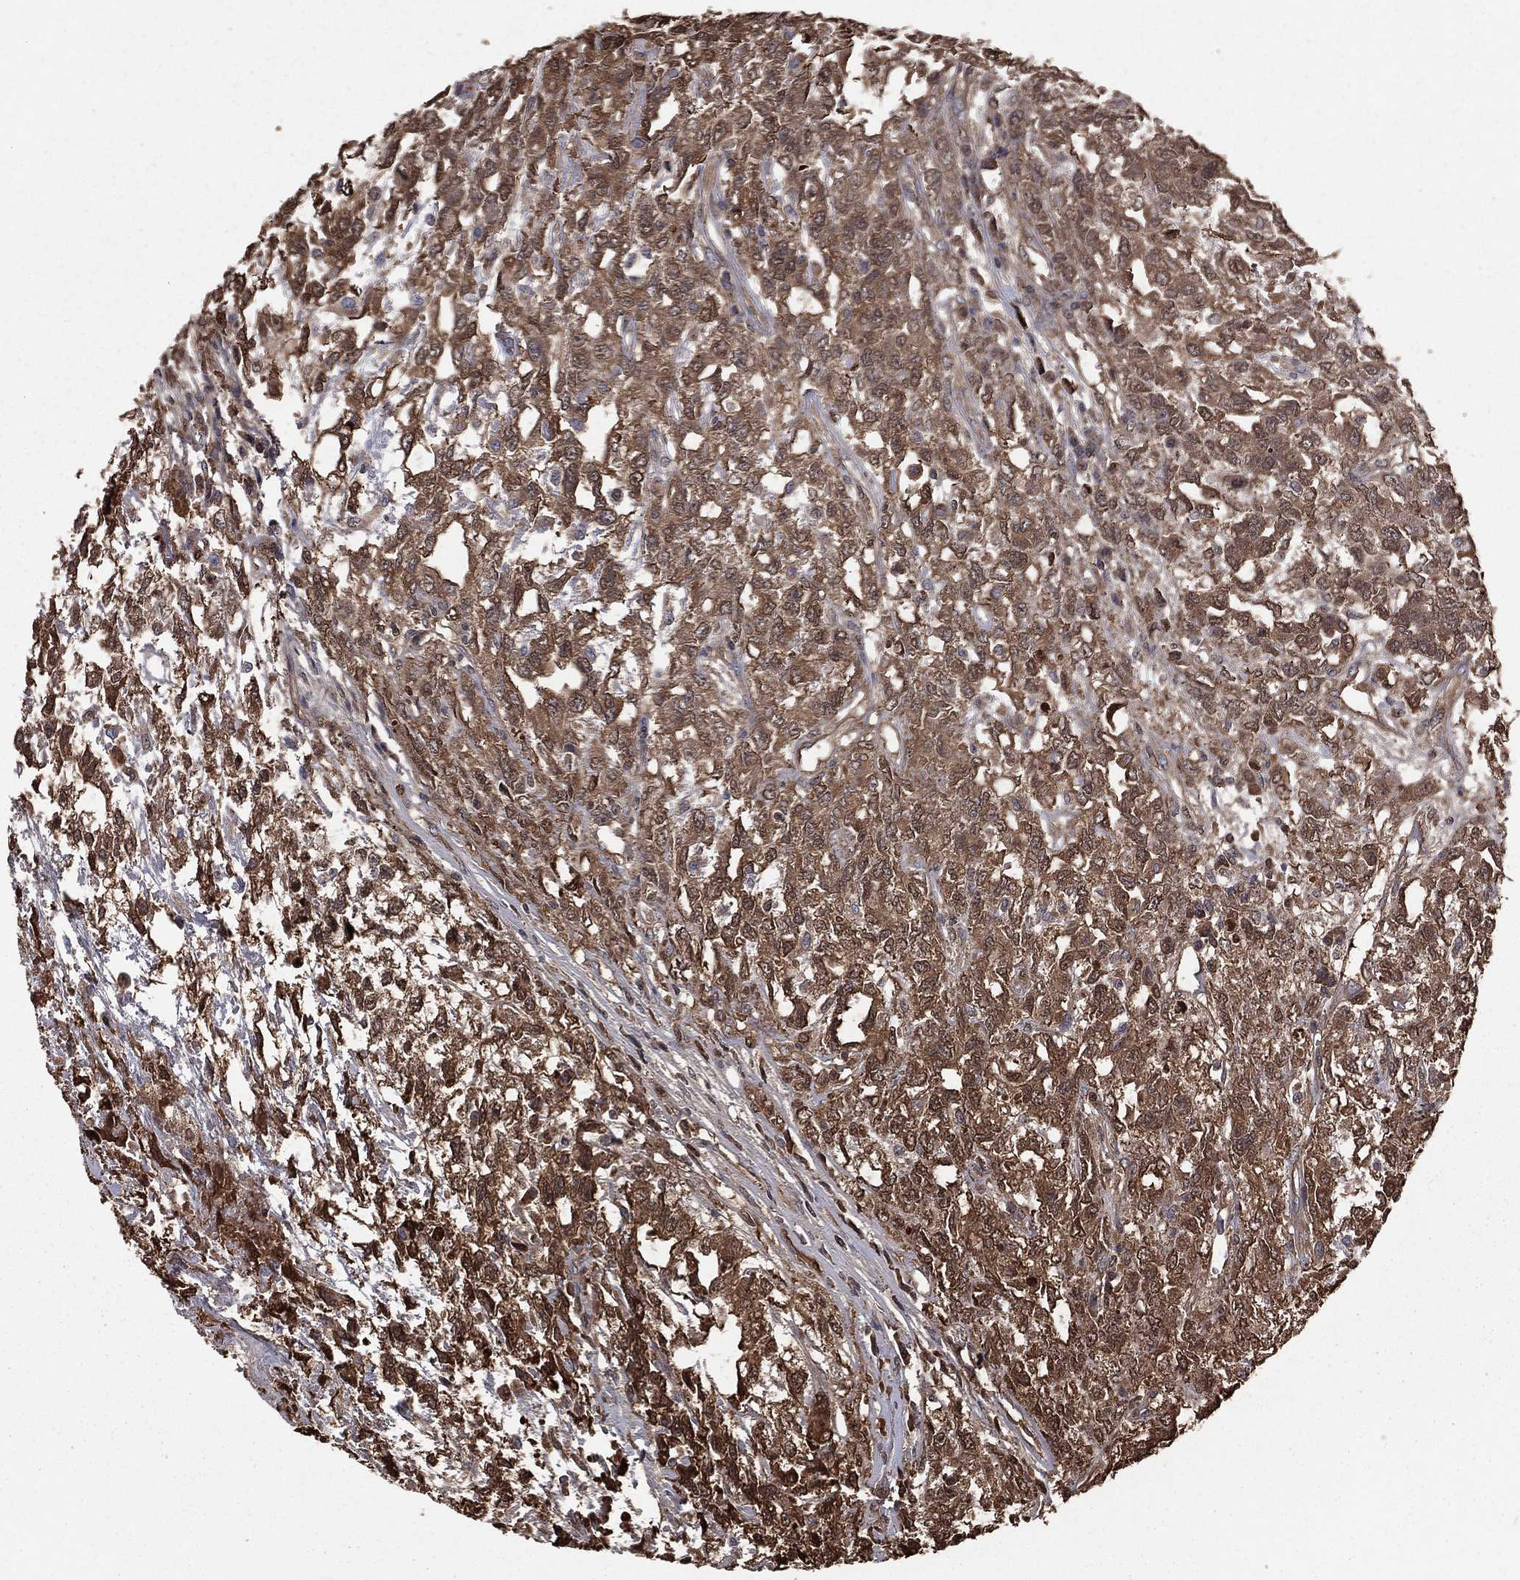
{"staining": {"intensity": "moderate", "quantity": ">75%", "location": "cytoplasmic/membranous"}, "tissue": "testis cancer", "cell_type": "Tumor cells", "image_type": "cancer", "snomed": [{"axis": "morphology", "description": "Seminoma, NOS"}, {"axis": "topography", "description": "Testis"}], "caption": "Immunohistochemistry of human testis seminoma displays medium levels of moderate cytoplasmic/membranous expression in about >75% of tumor cells.", "gene": "TBC1D2", "patient": {"sex": "male", "age": 52}}